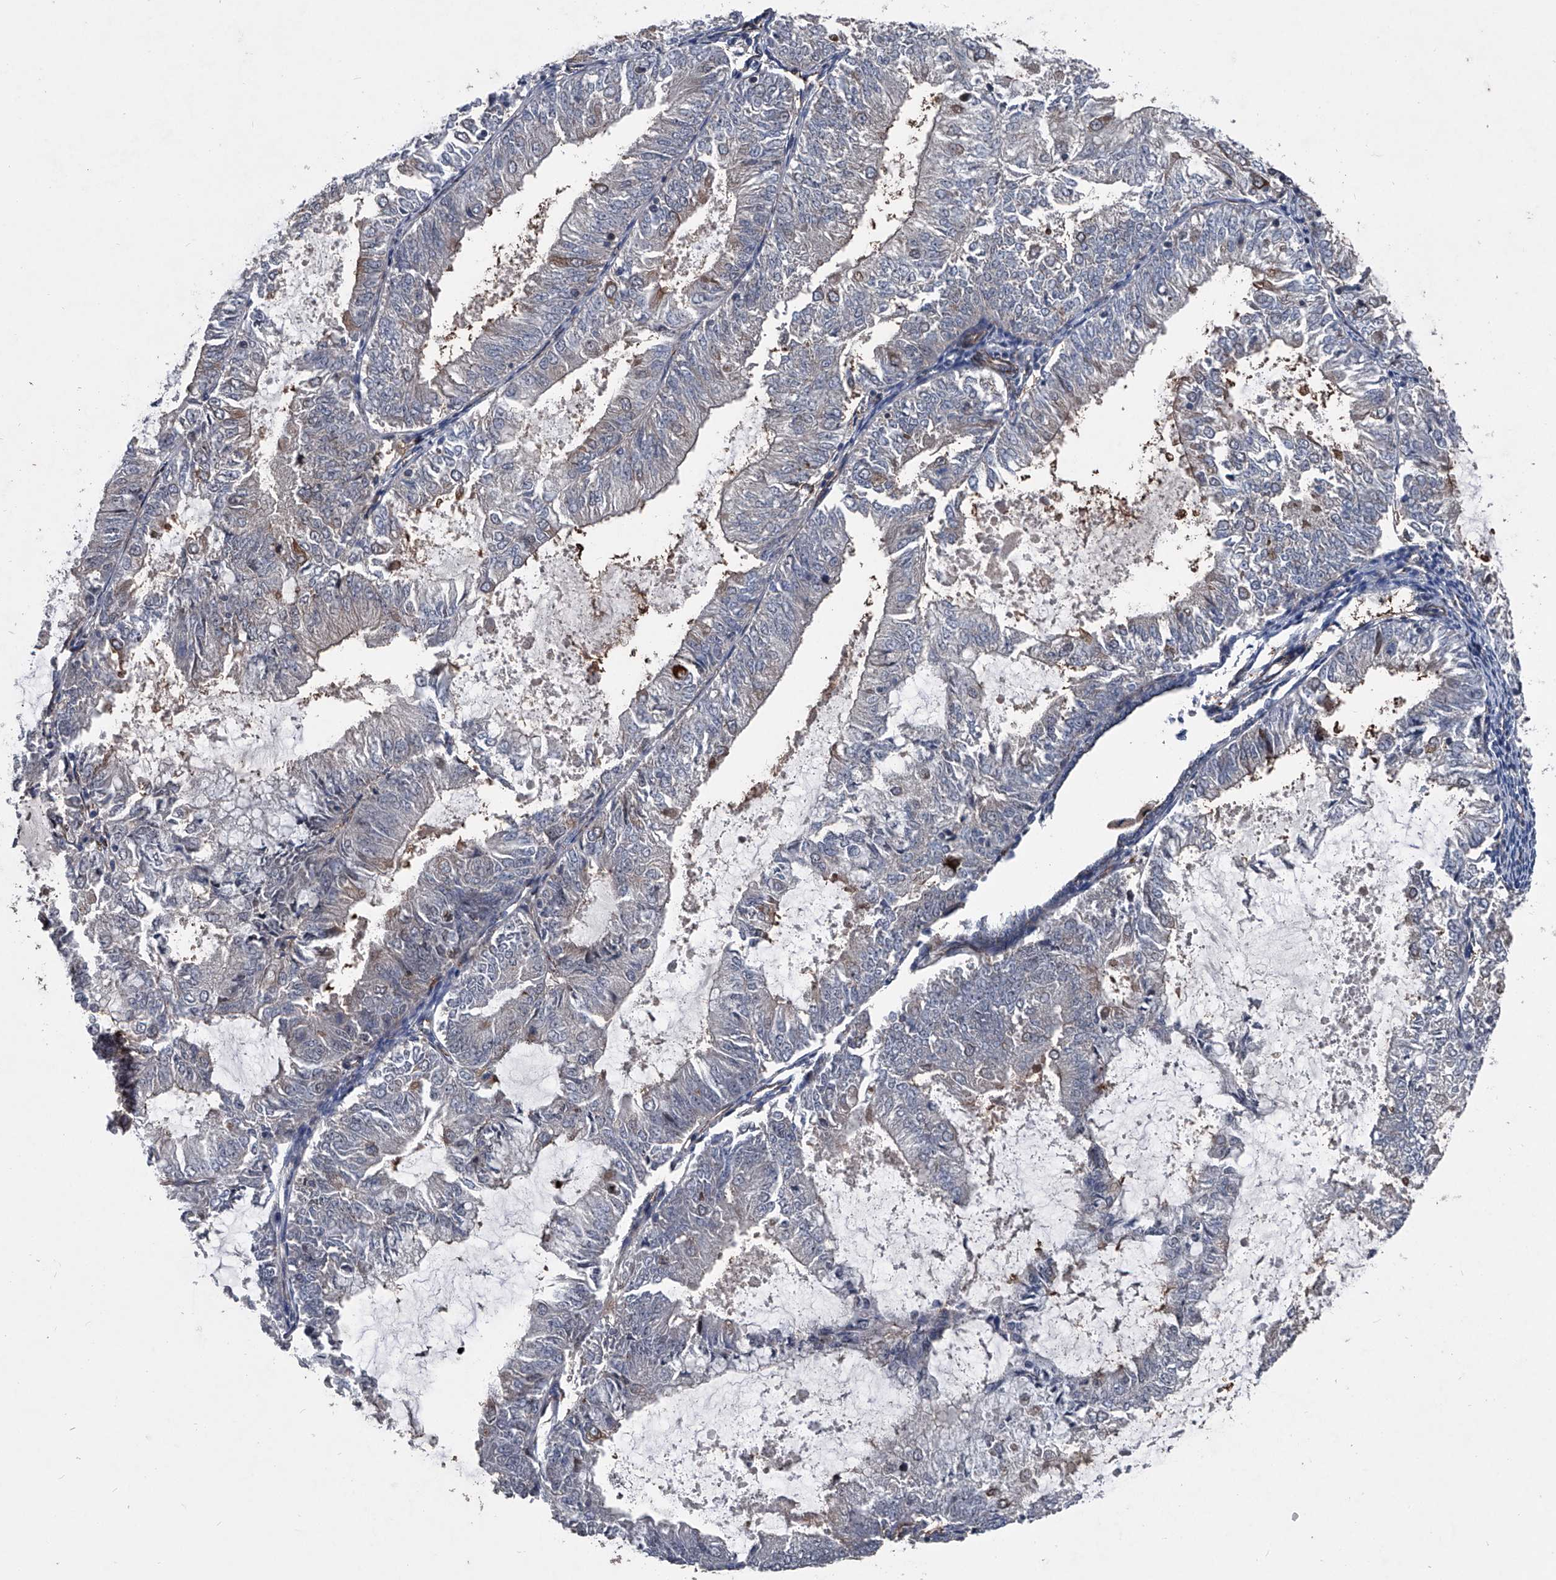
{"staining": {"intensity": "weak", "quantity": "<25%", "location": "cytoplasmic/membranous"}, "tissue": "endometrial cancer", "cell_type": "Tumor cells", "image_type": "cancer", "snomed": [{"axis": "morphology", "description": "Adenocarcinoma, NOS"}, {"axis": "topography", "description": "Endometrium"}], "caption": "This photomicrograph is of endometrial cancer (adenocarcinoma) stained with immunohistochemistry (IHC) to label a protein in brown with the nuclei are counter-stained blue. There is no staining in tumor cells.", "gene": "MAPKAP1", "patient": {"sex": "female", "age": 57}}